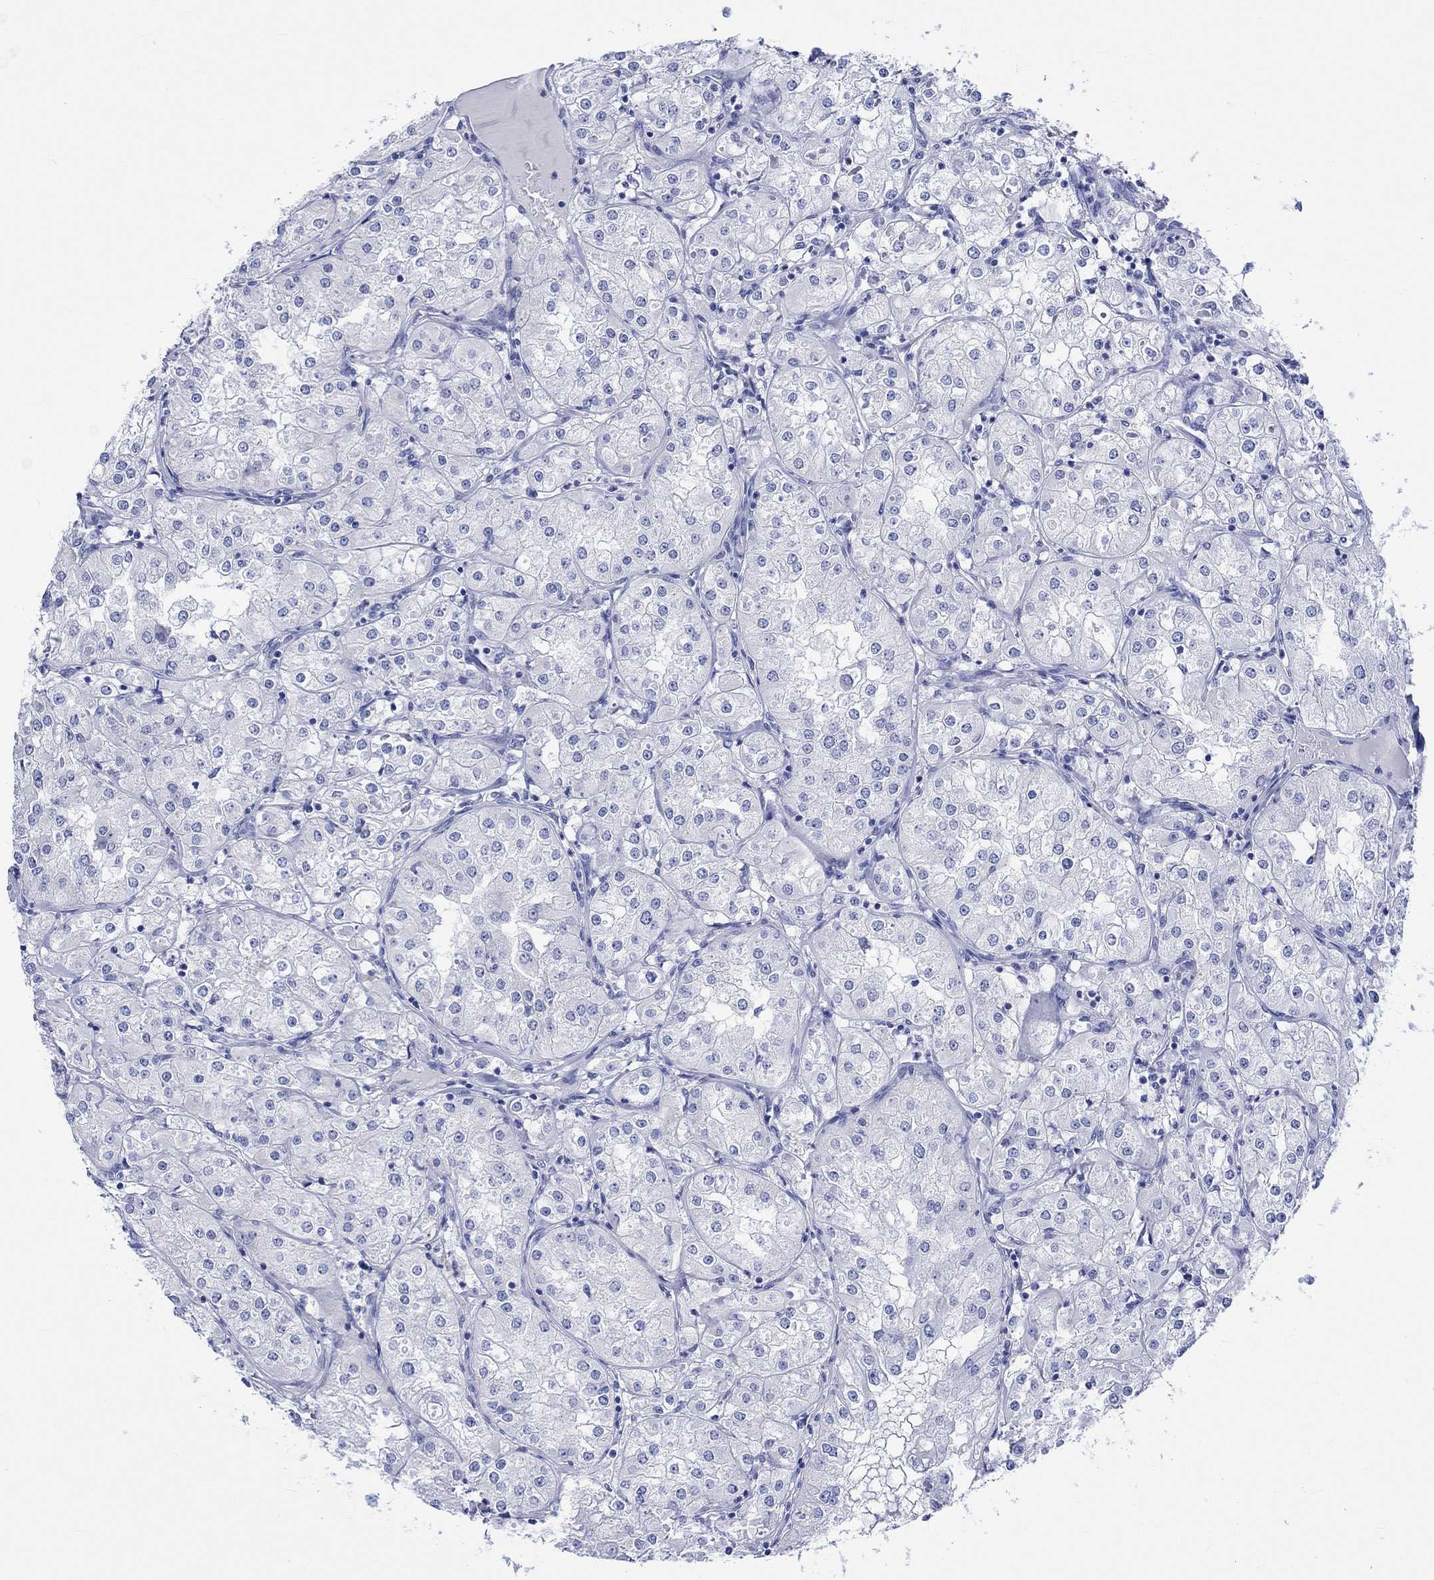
{"staining": {"intensity": "negative", "quantity": "none", "location": "none"}, "tissue": "renal cancer", "cell_type": "Tumor cells", "image_type": "cancer", "snomed": [{"axis": "morphology", "description": "Adenocarcinoma, NOS"}, {"axis": "topography", "description": "Kidney"}], "caption": "Image shows no significant protein expression in tumor cells of renal adenocarcinoma.", "gene": "HARBI1", "patient": {"sex": "male", "age": 77}}